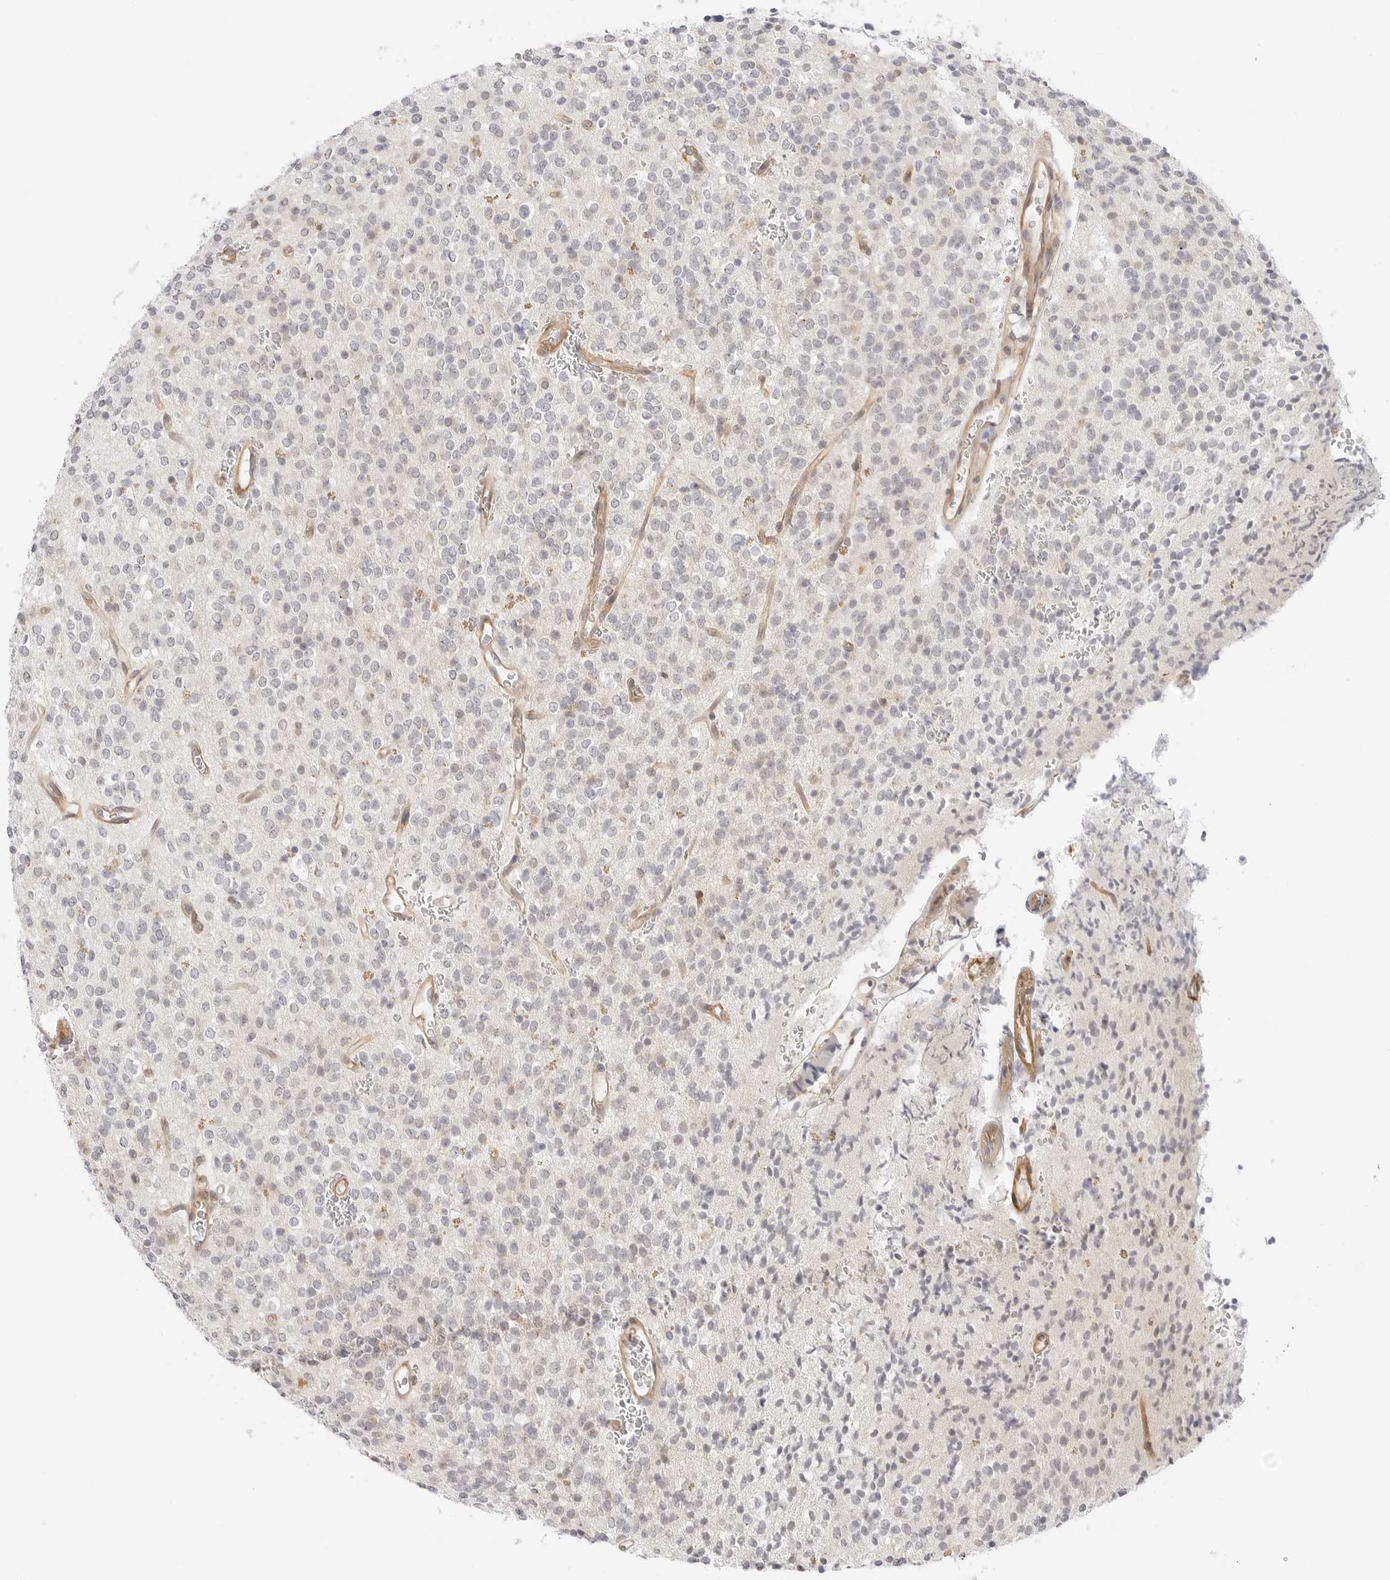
{"staining": {"intensity": "negative", "quantity": "none", "location": "none"}, "tissue": "glioma", "cell_type": "Tumor cells", "image_type": "cancer", "snomed": [{"axis": "morphology", "description": "Glioma, malignant, High grade"}, {"axis": "topography", "description": "Brain"}], "caption": "The photomicrograph displays no staining of tumor cells in glioma.", "gene": "TCP1", "patient": {"sex": "male", "age": 34}}